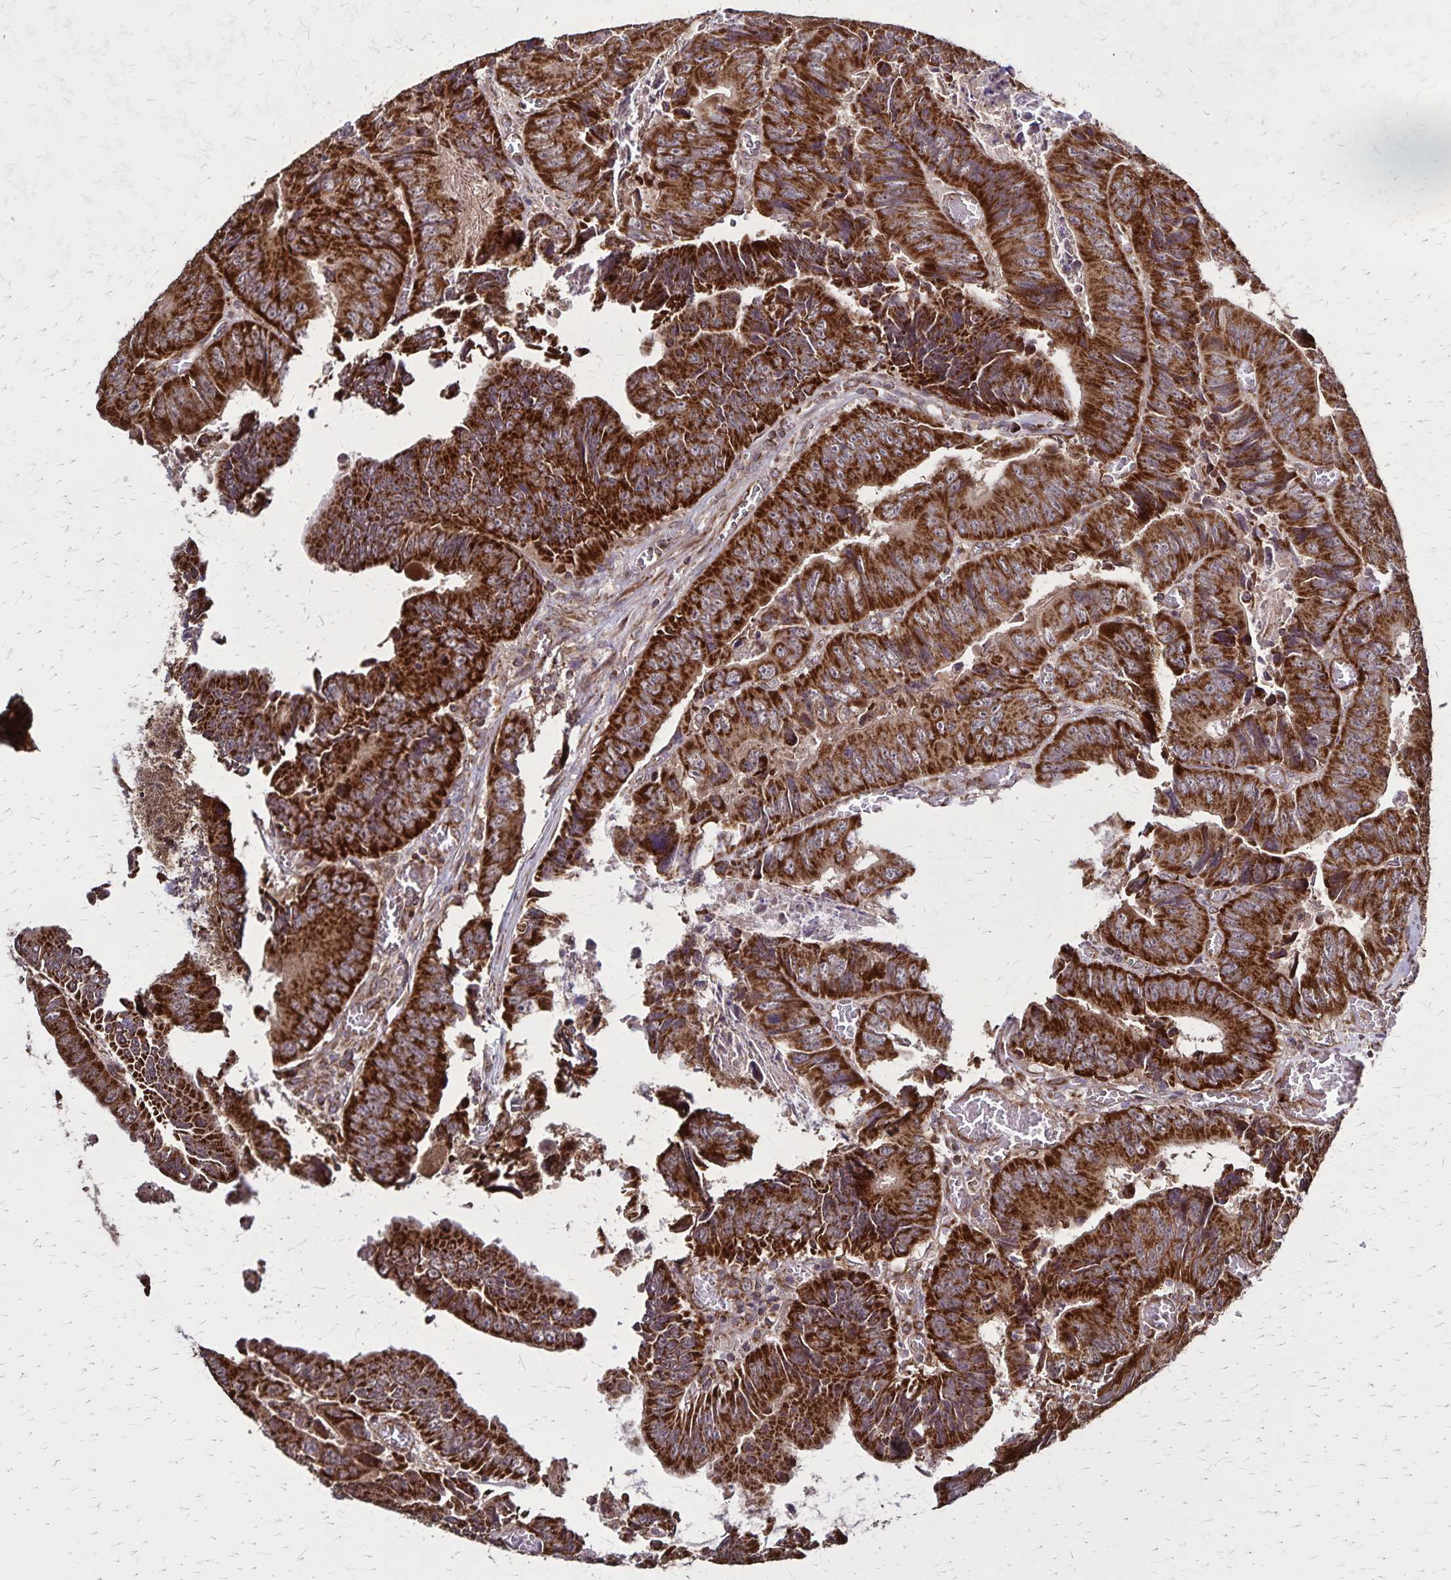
{"staining": {"intensity": "strong", "quantity": ">75%", "location": "cytoplasmic/membranous"}, "tissue": "colorectal cancer", "cell_type": "Tumor cells", "image_type": "cancer", "snomed": [{"axis": "morphology", "description": "Adenocarcinoma, NOS"}, {"axis": "topography", "description": "Colon"}], "caption": "Colorectal cancer (adenocarcinoma) stained with a protein marker shows strong staining in tumor cells.", "gene": "NFS1", "patient": {"sex": "female", "age": 84}}